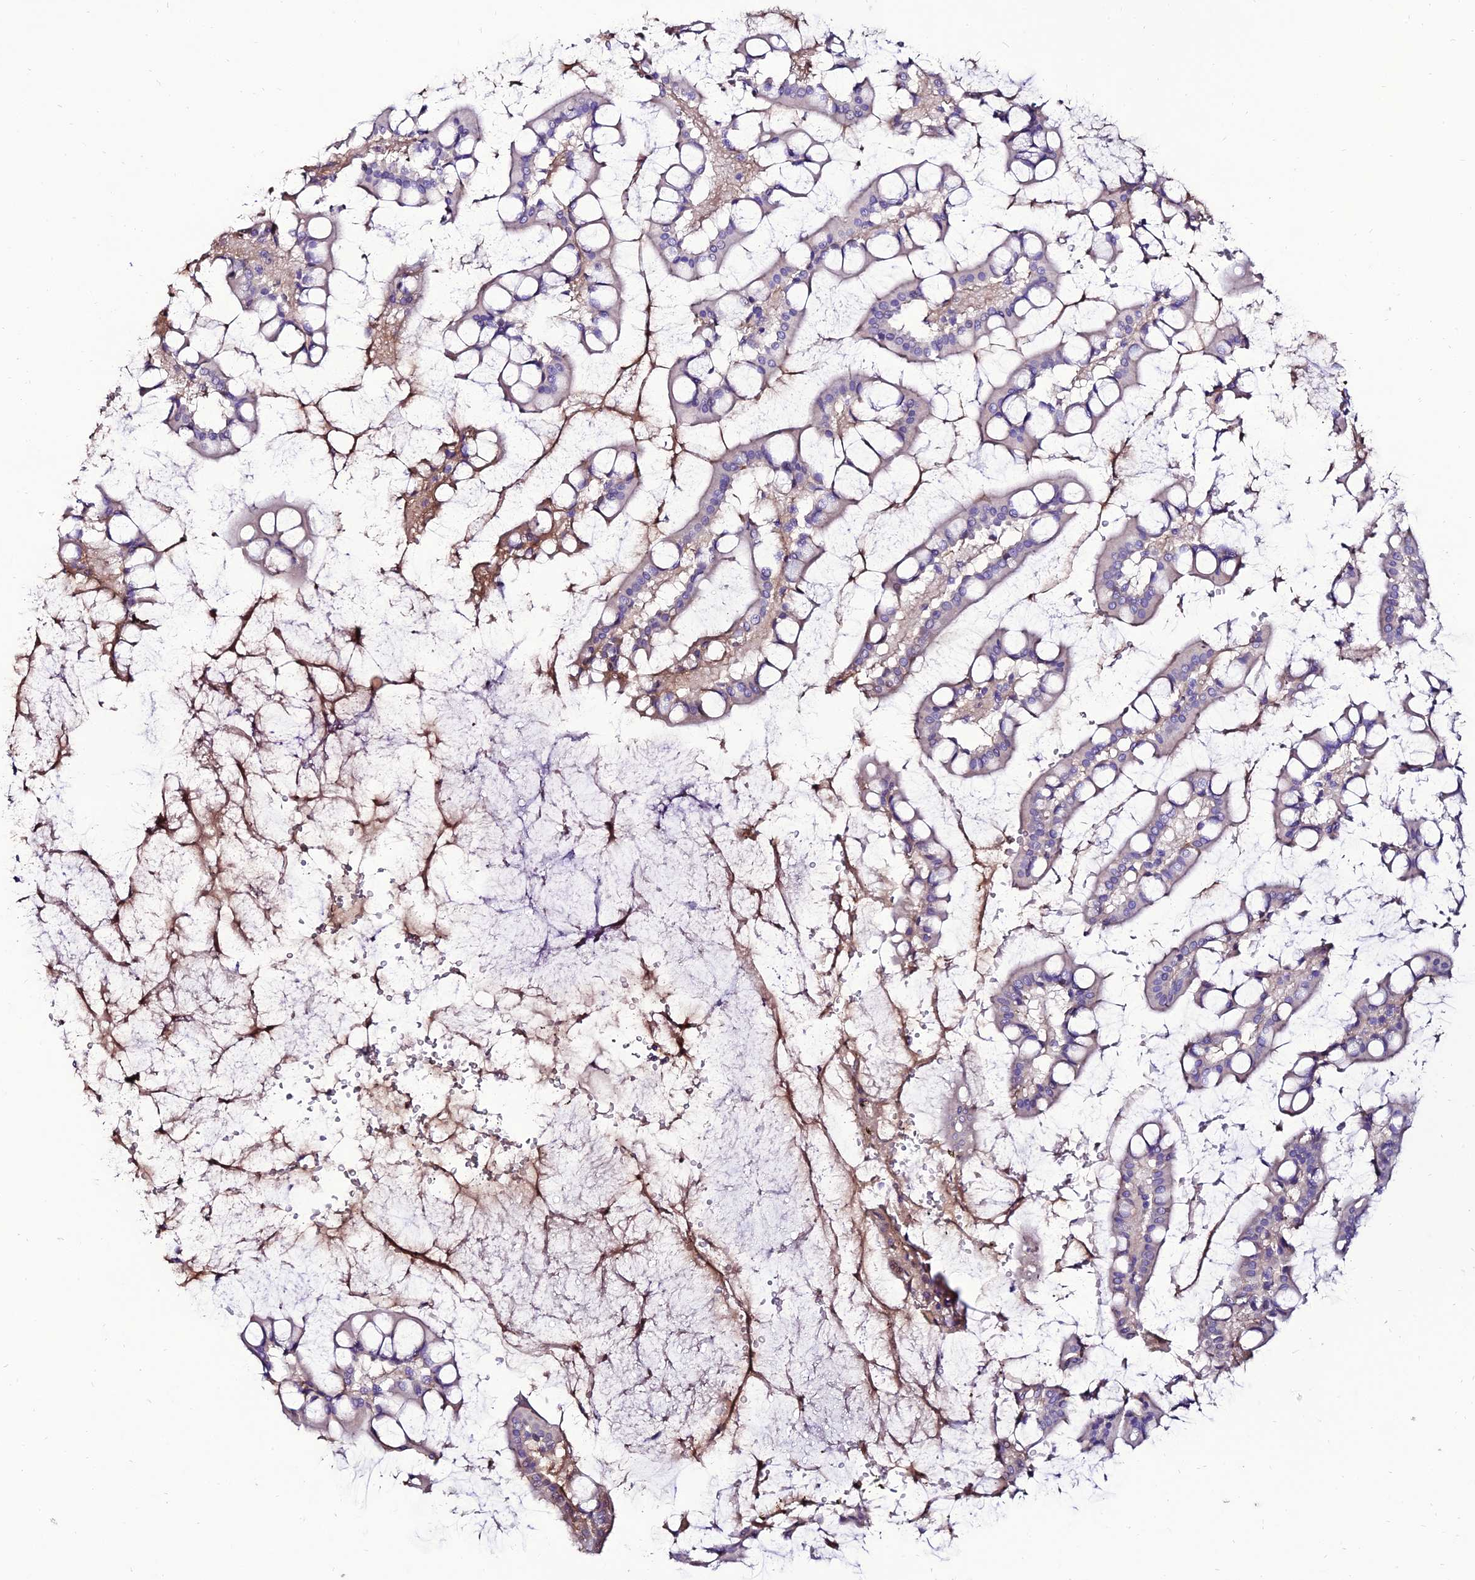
{"staining": {"intensity": "moderate", "quantity": "25%-75%", "location": "cytoplasmic/membranous"}, "tissue": "small intestine", "cell_type": "Glandular cells", "image_type": "normal", "snomed": [{"axis": "morphology", "description": "Normal tissue, NOS"}, {"axis": "topography", "description": "Small intestine"}], "caption": "Immunohistochemistry image of benign small intestine: small intestine stained using immunohistochemistry (IHC) reveals medium levels of moderate protein expression localized specifically in the cytoplasmic/membranous of glandular cells, appearing as a cytoplasmic/membranous brown color.", "gene": "ALDH3B2", "patient": {"sex": "male", "age": 52}}